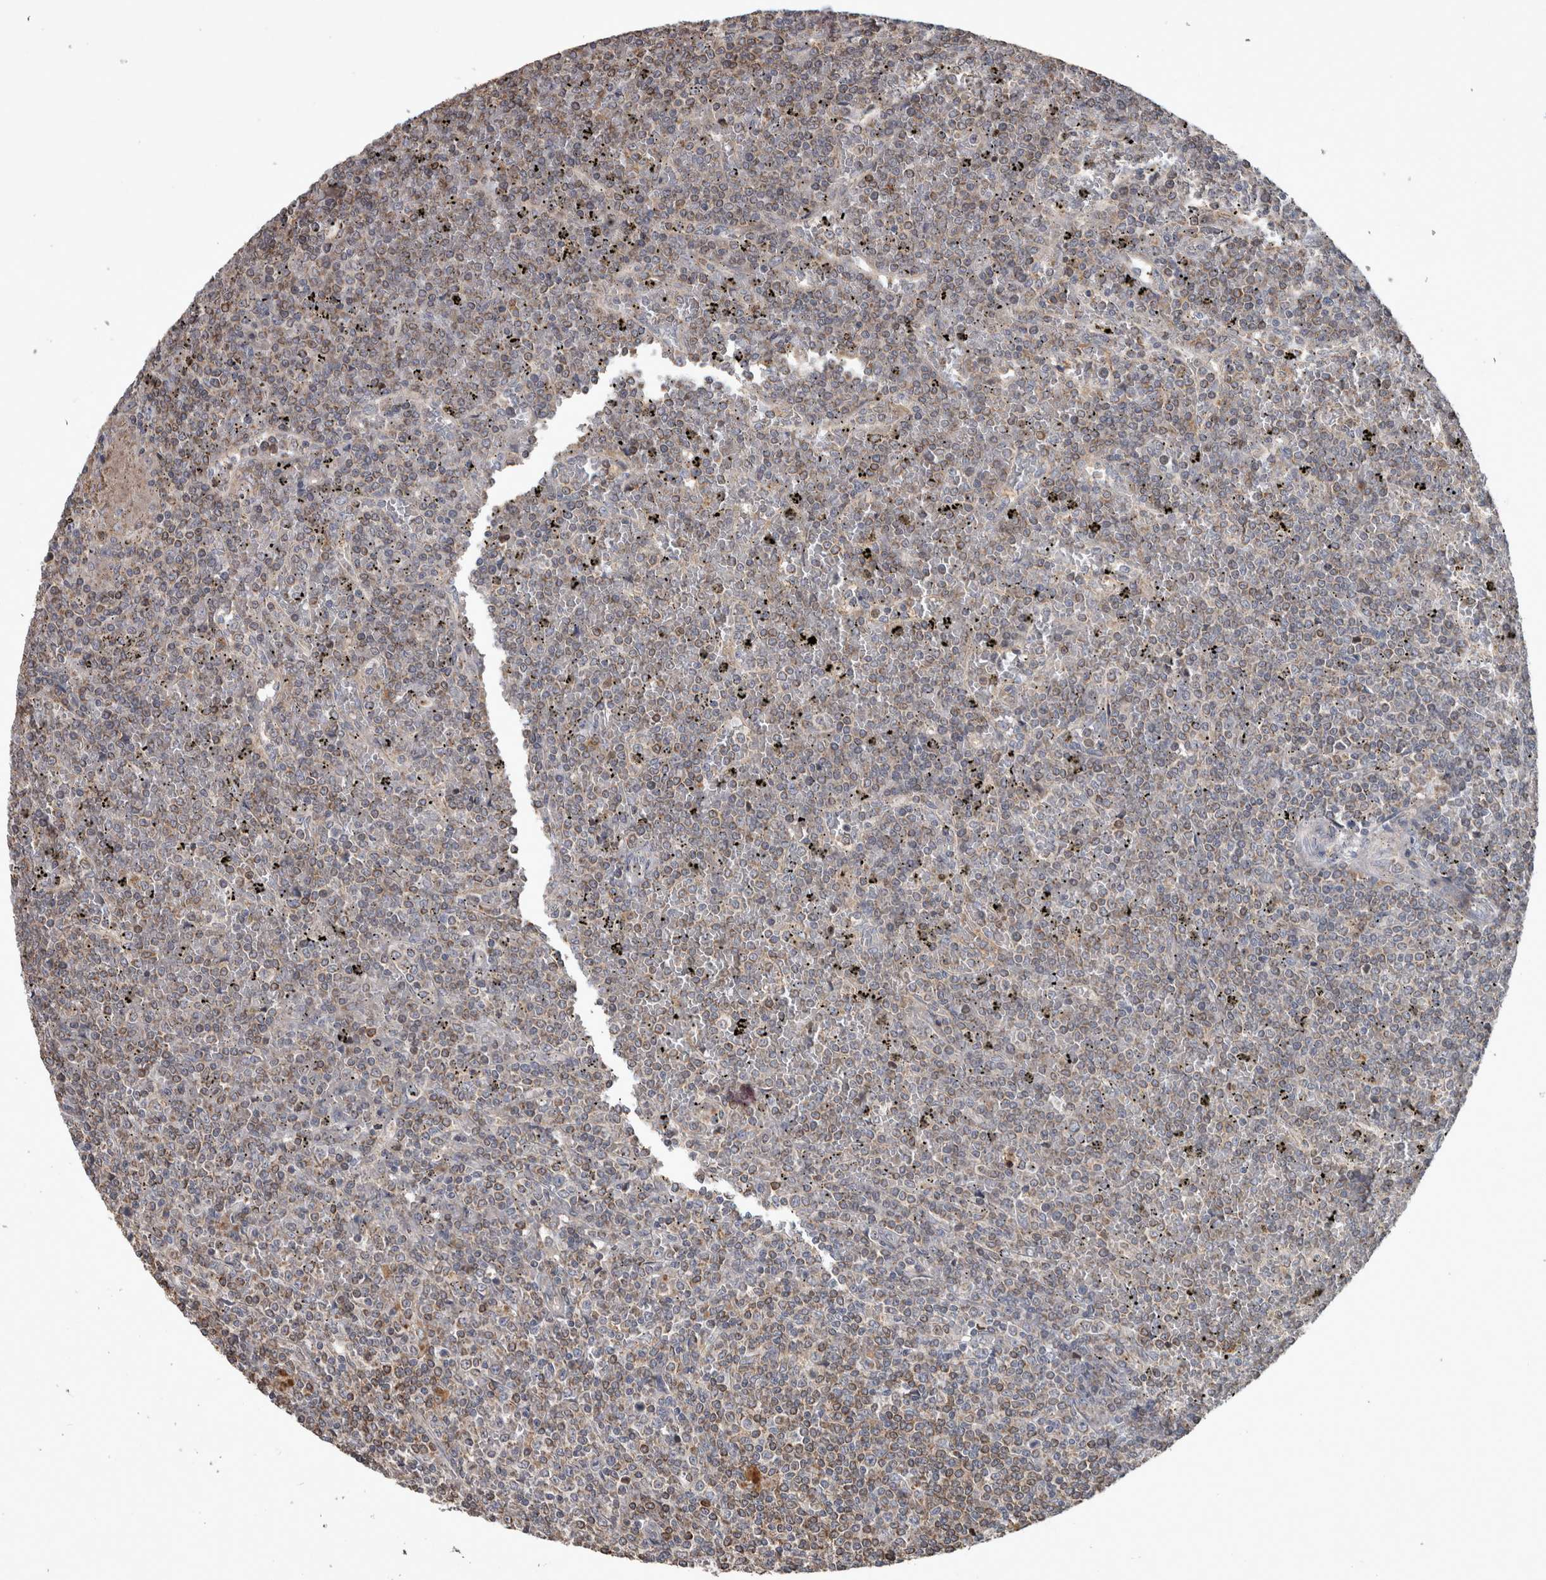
{"staining": {"intensity": "weak", "quantity": "25%-75%", "location": "cytoplasmic/membranous"}, "tissue": "lymphoma", "cell_type": "Tumor cells", "image_type": "cancer", "snomed": [{"axis": "morphology", "description": "Malignant lymphoma, non-Hodgkin's type, Low grade"}, {"axis": "topography", "description": "Spleen"}], "caption": "High-power microscopy captured an immunohistochemistry histopathology image of low-grade malignant lymphoma, non-Hodgkin's type, revealing weak cytoplasmic/membranous staining in approximately 25%-75% of tumor cells.", "gene": "PPP1R3C", "patient": {"sex": "female", "age": 19}}